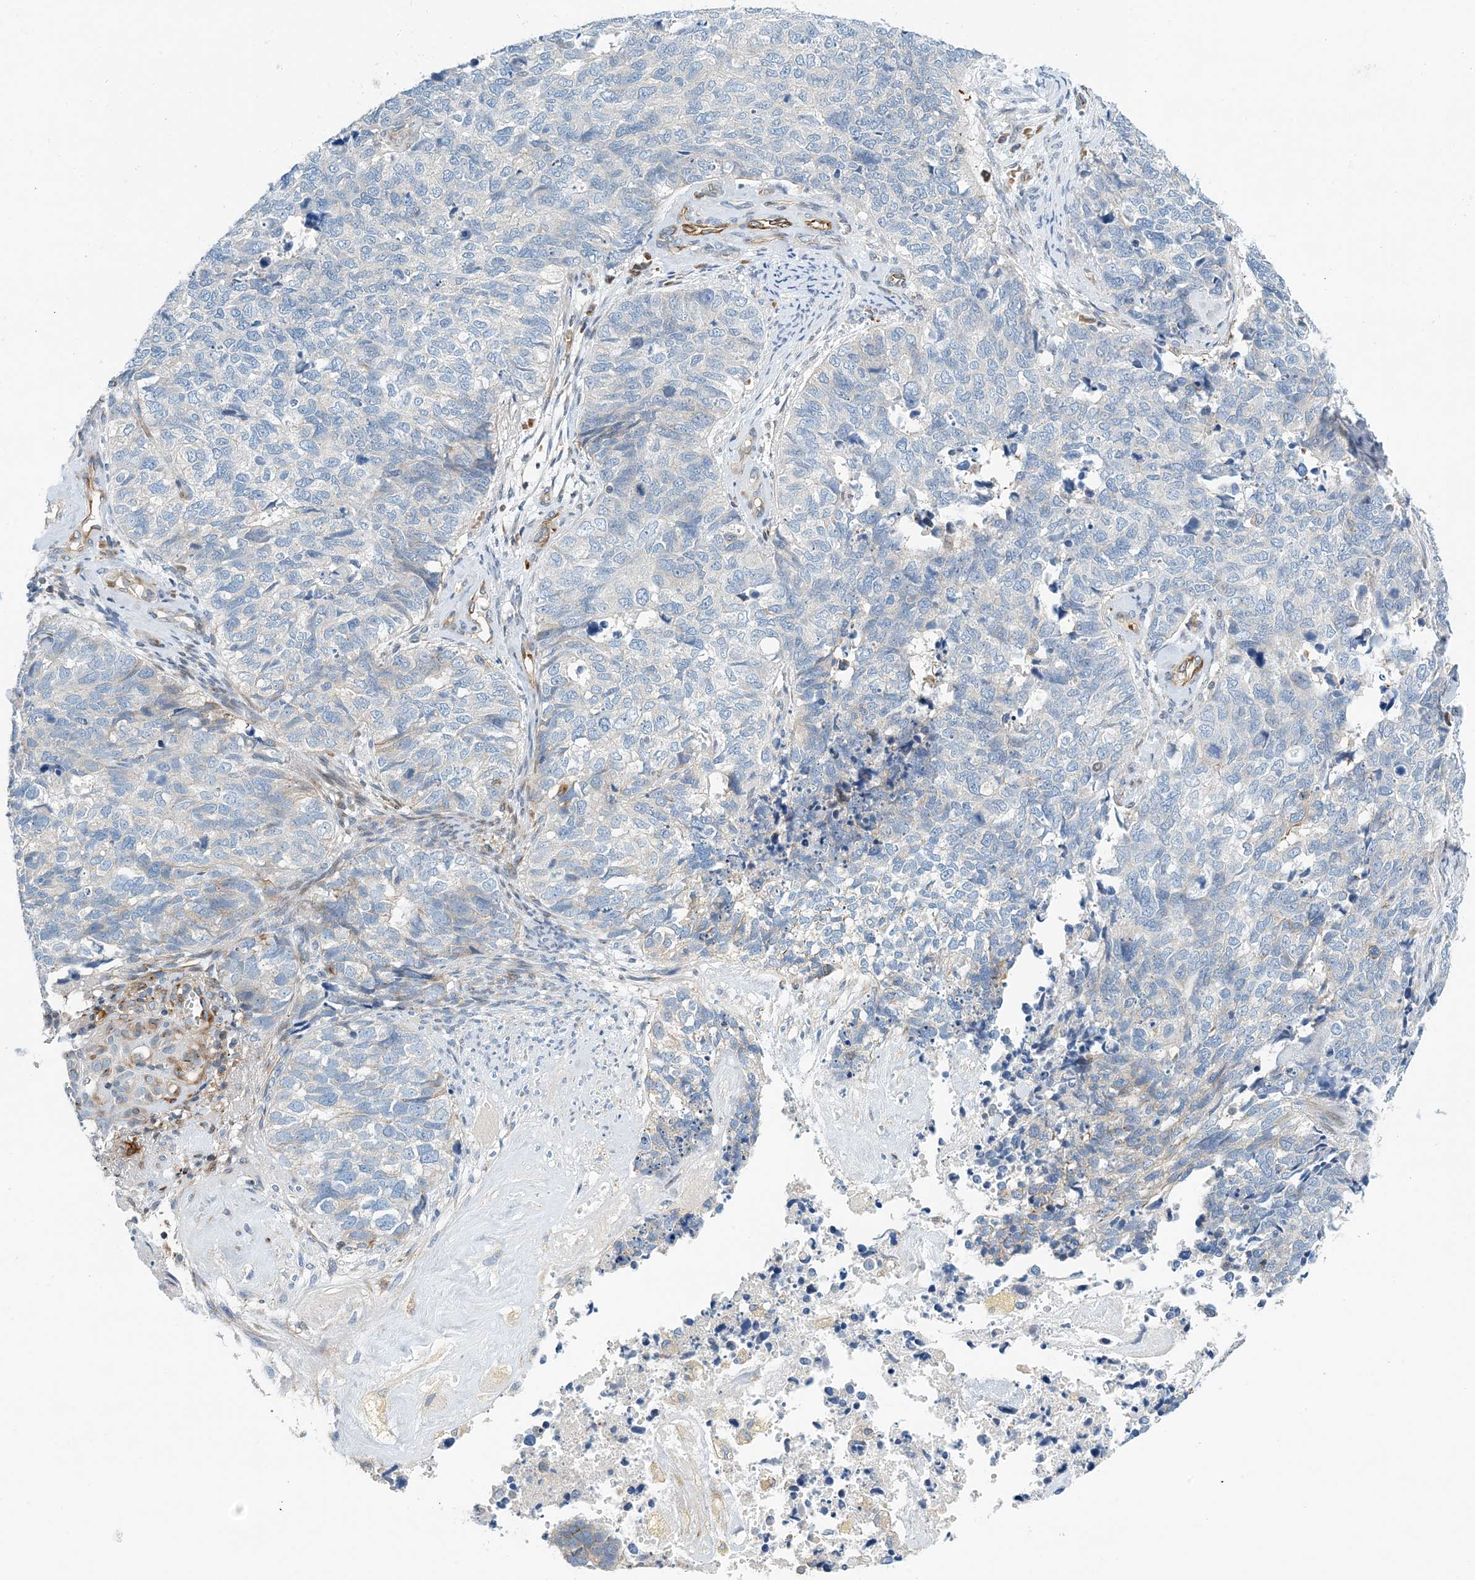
{"staining": {"intensity": "negative", "quantity": "none", "location": "none"}, "tissue": "cervical cancer", "cell_type": "Tumor cells", "image_type": "cancer", "snomed": [{"axis": "morphology", "description": "Squamous cell carcinoma, NOS"}, {"axis": "topography", "description": "Cervix"}], "caption": "Tumor cells are negative for protein expression in human cervical cancer (squamous cell carcinoma).", "gene": "PCDHA2", "patient": {"sex": "female", "age": 63}}